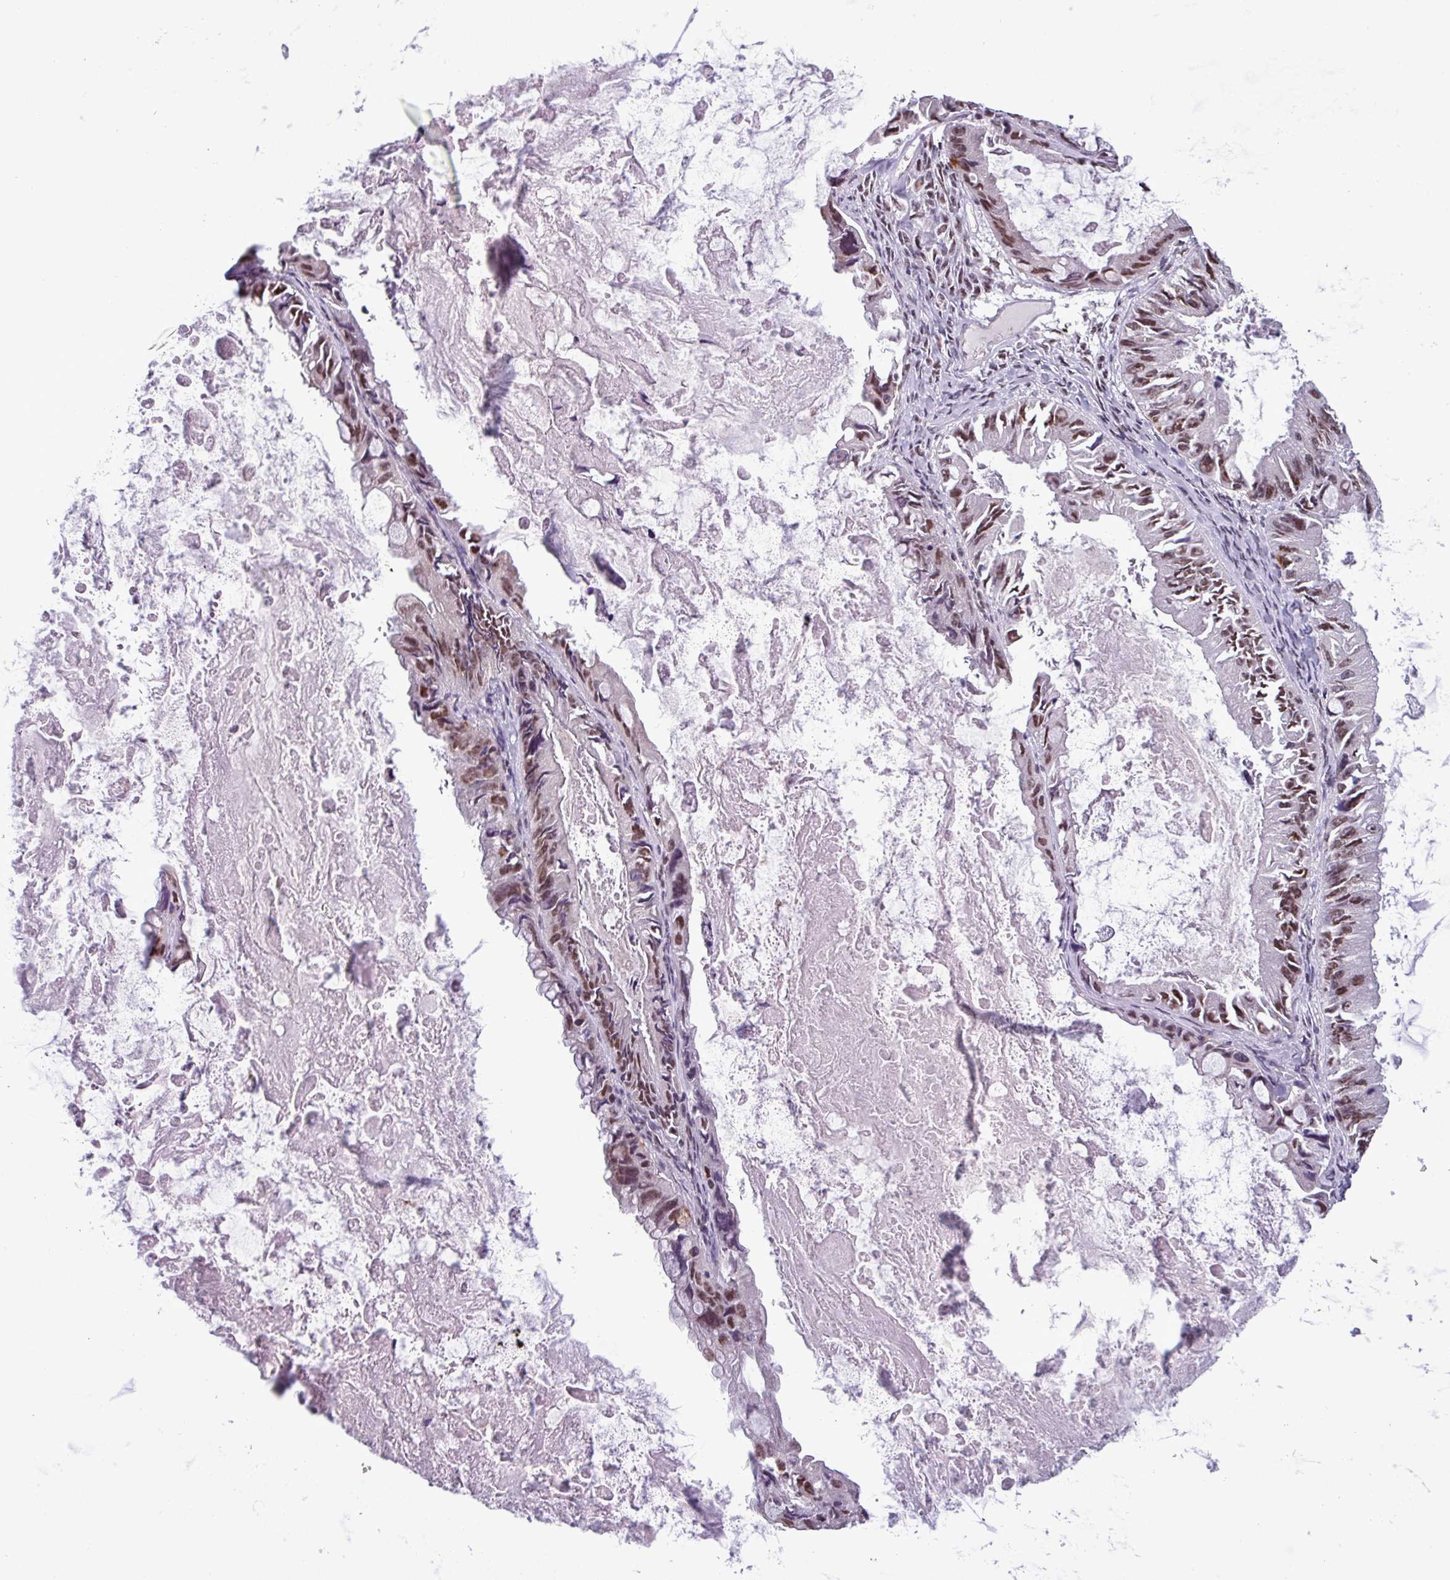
{"staining": {"intensity": "moderate", "quantity": ">75%", "location": "nuclear"}, "tissue": "ovarian cancer", "cell_type": "Tumor cells", "image_type": "cancer", "snomed": [{"axis": "morphology", "description": "Cystadenocarcinoma, mucinous, NOS"}, {"axis": "topography", "description": "Ovary"}], "caption": "Approximately >75% of tumor cells in human mucinous cystadenocarcinoma (ovarian) reveal moderate nuclear protein positivity as visualized by brown immunohistochemical staining.", "gene": "NPFFR1", "patient": {"sex": "female", "age": 61}}